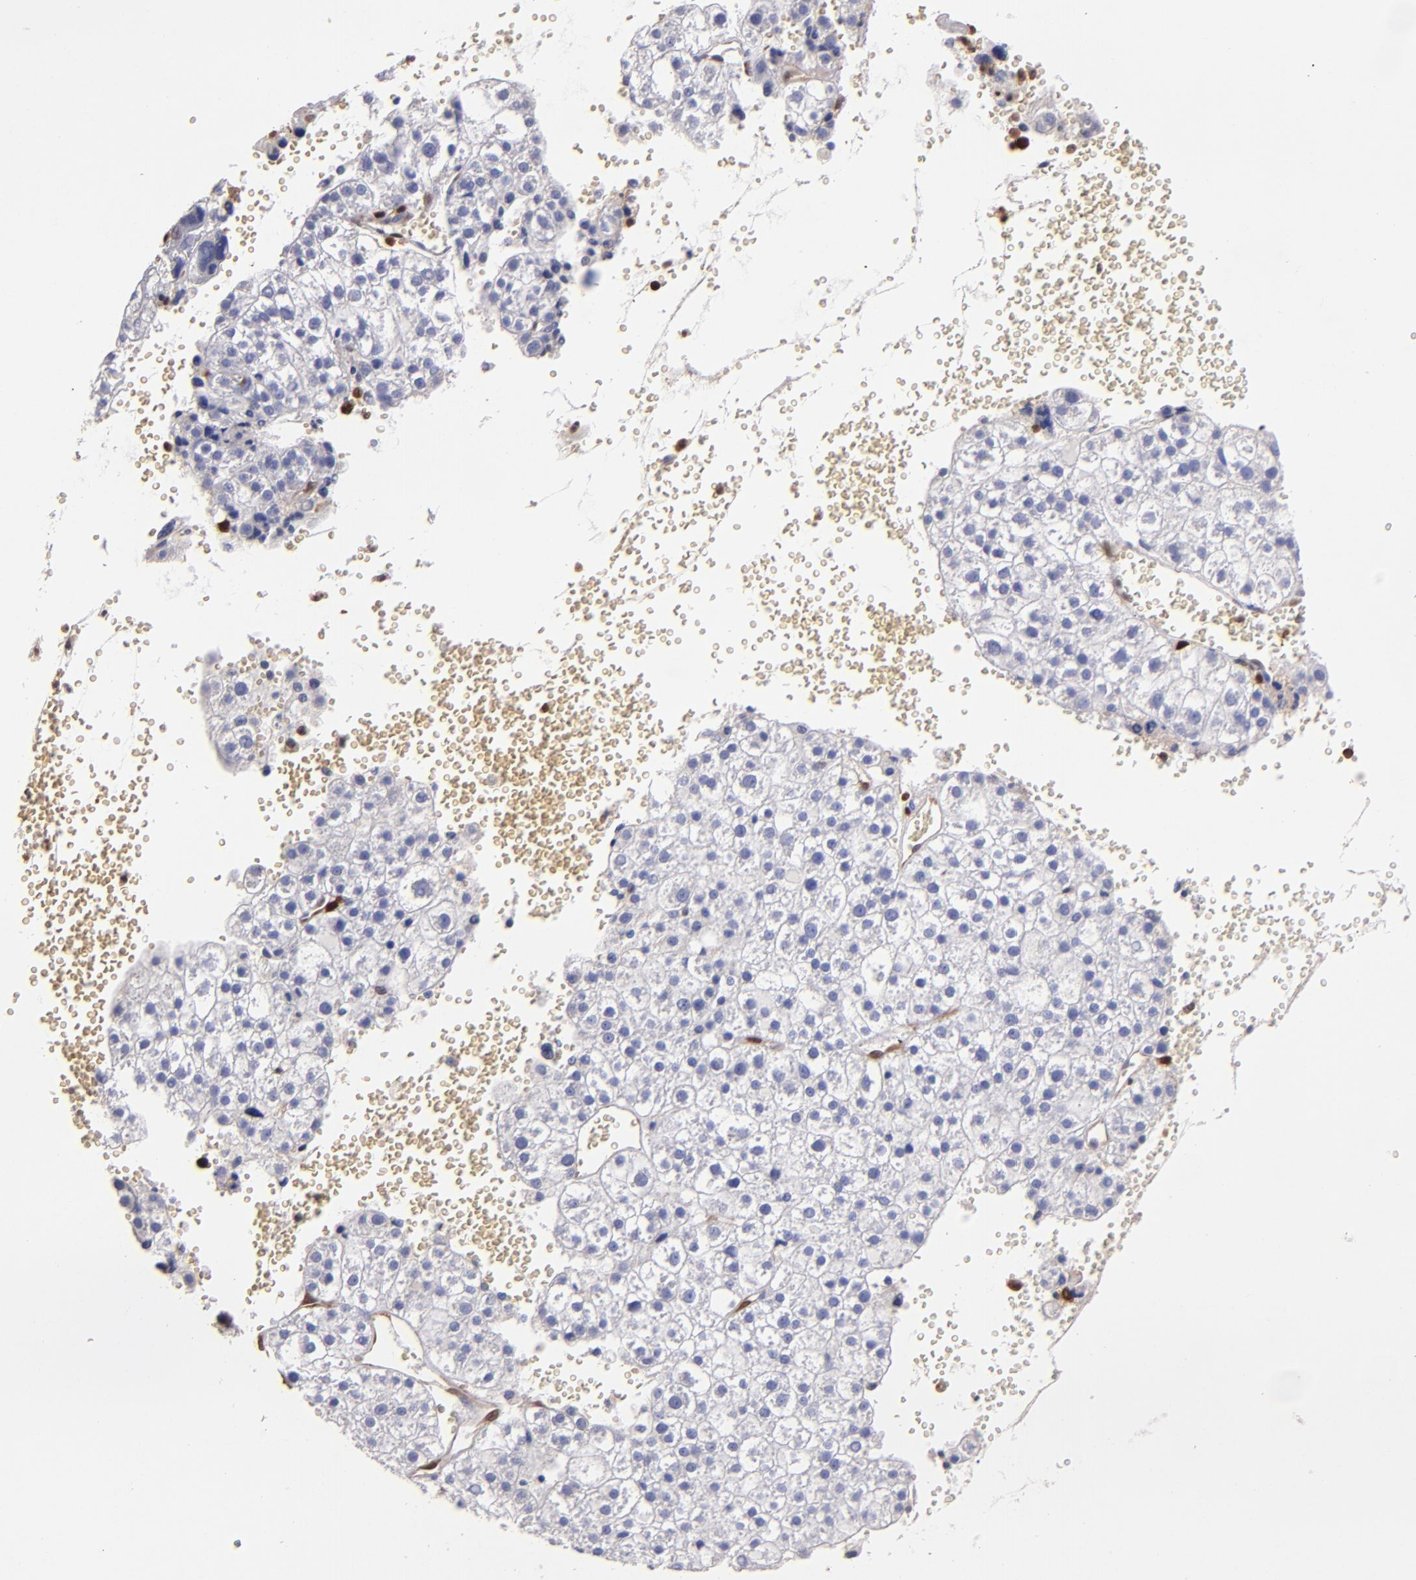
{"staining": {"intensity": "negative", "quantity": "none", "location": "none"}, "tissue": "liver cancer", "cell_type": "Tumor cells", "image_type": "cancer", "snomed": [{"axis": "morphology", "description": "Carcinoma, Hepatocellular, NOS"}, {"axis": "topography", "description": "Liver"}], "caption": "Immunohistochemistry (IHC) image of neoplastic tissue: human liver cancer (hepatocellular carcinoma) stained with DAB (3,3'-diaminobenzidine) displays no significant protein expression in tumor cells. (DAB (3,3'-diaminobenzidine) immunohistochemistry, high magnification).", "gene": "S100A4", "patient": {"sex": "female", "age": 85}}